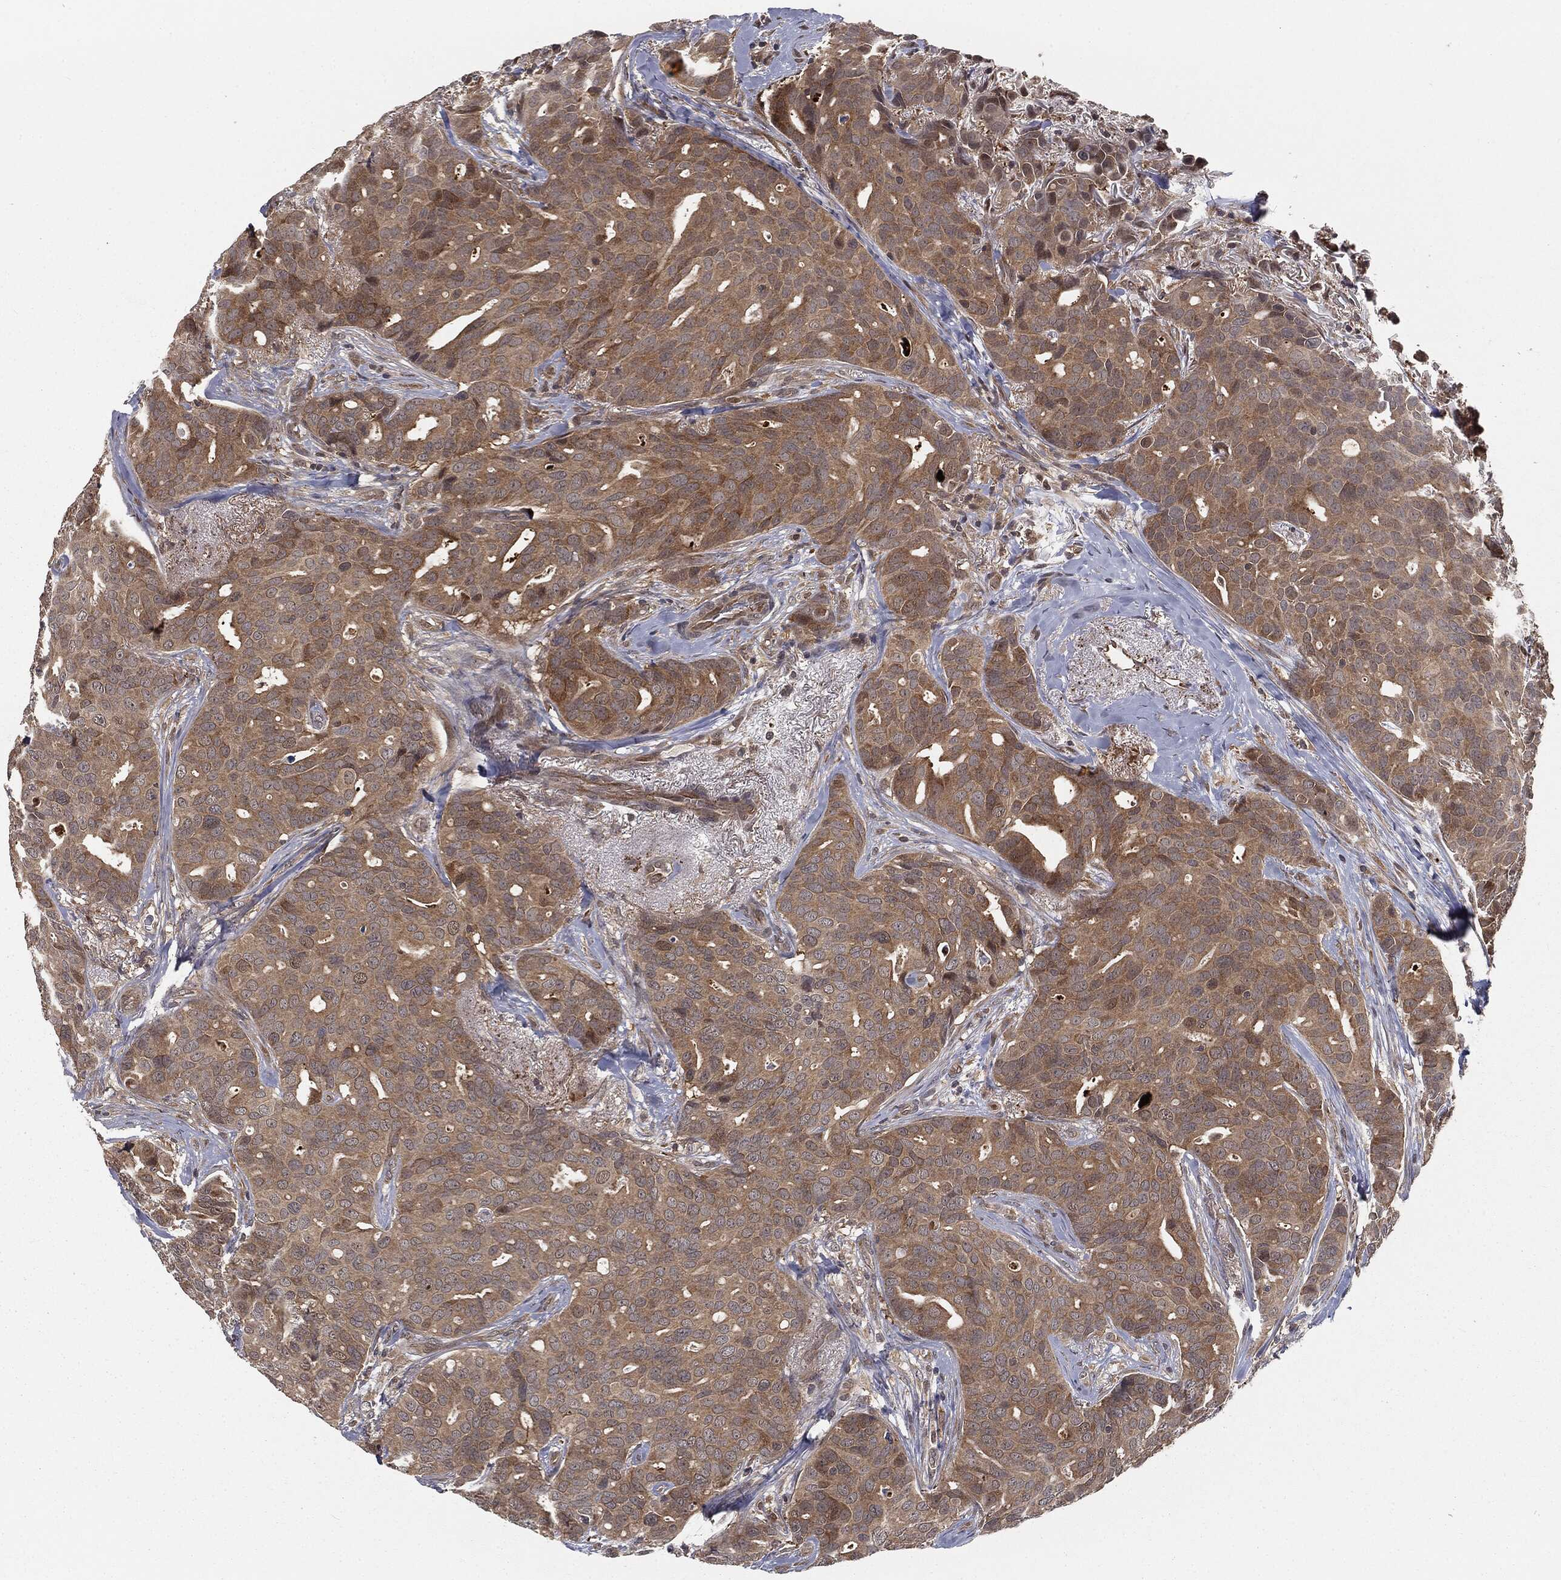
{"staining": {"intensity": "moderate", "quantity": "25%-75%", "location": "cytoplasmic/membranous"}, "tissue": "breast cancer", "cell_type": "Tumor cells", "image_type": "cancer", "snomed": [{"axis": "morphology", "description": "Duct carcinoma"}, {"axis": "topography", "description": "Breast"}], "caption": "Brown immunohistochemical staining in invasive ductal carcinoma (breast) exhibits moderate cytoplasmic/membranous positivity in about 25%-75% of tumor cells.", "gene": "FBXO7", "patient": {"sex": "female", "age": 54}}